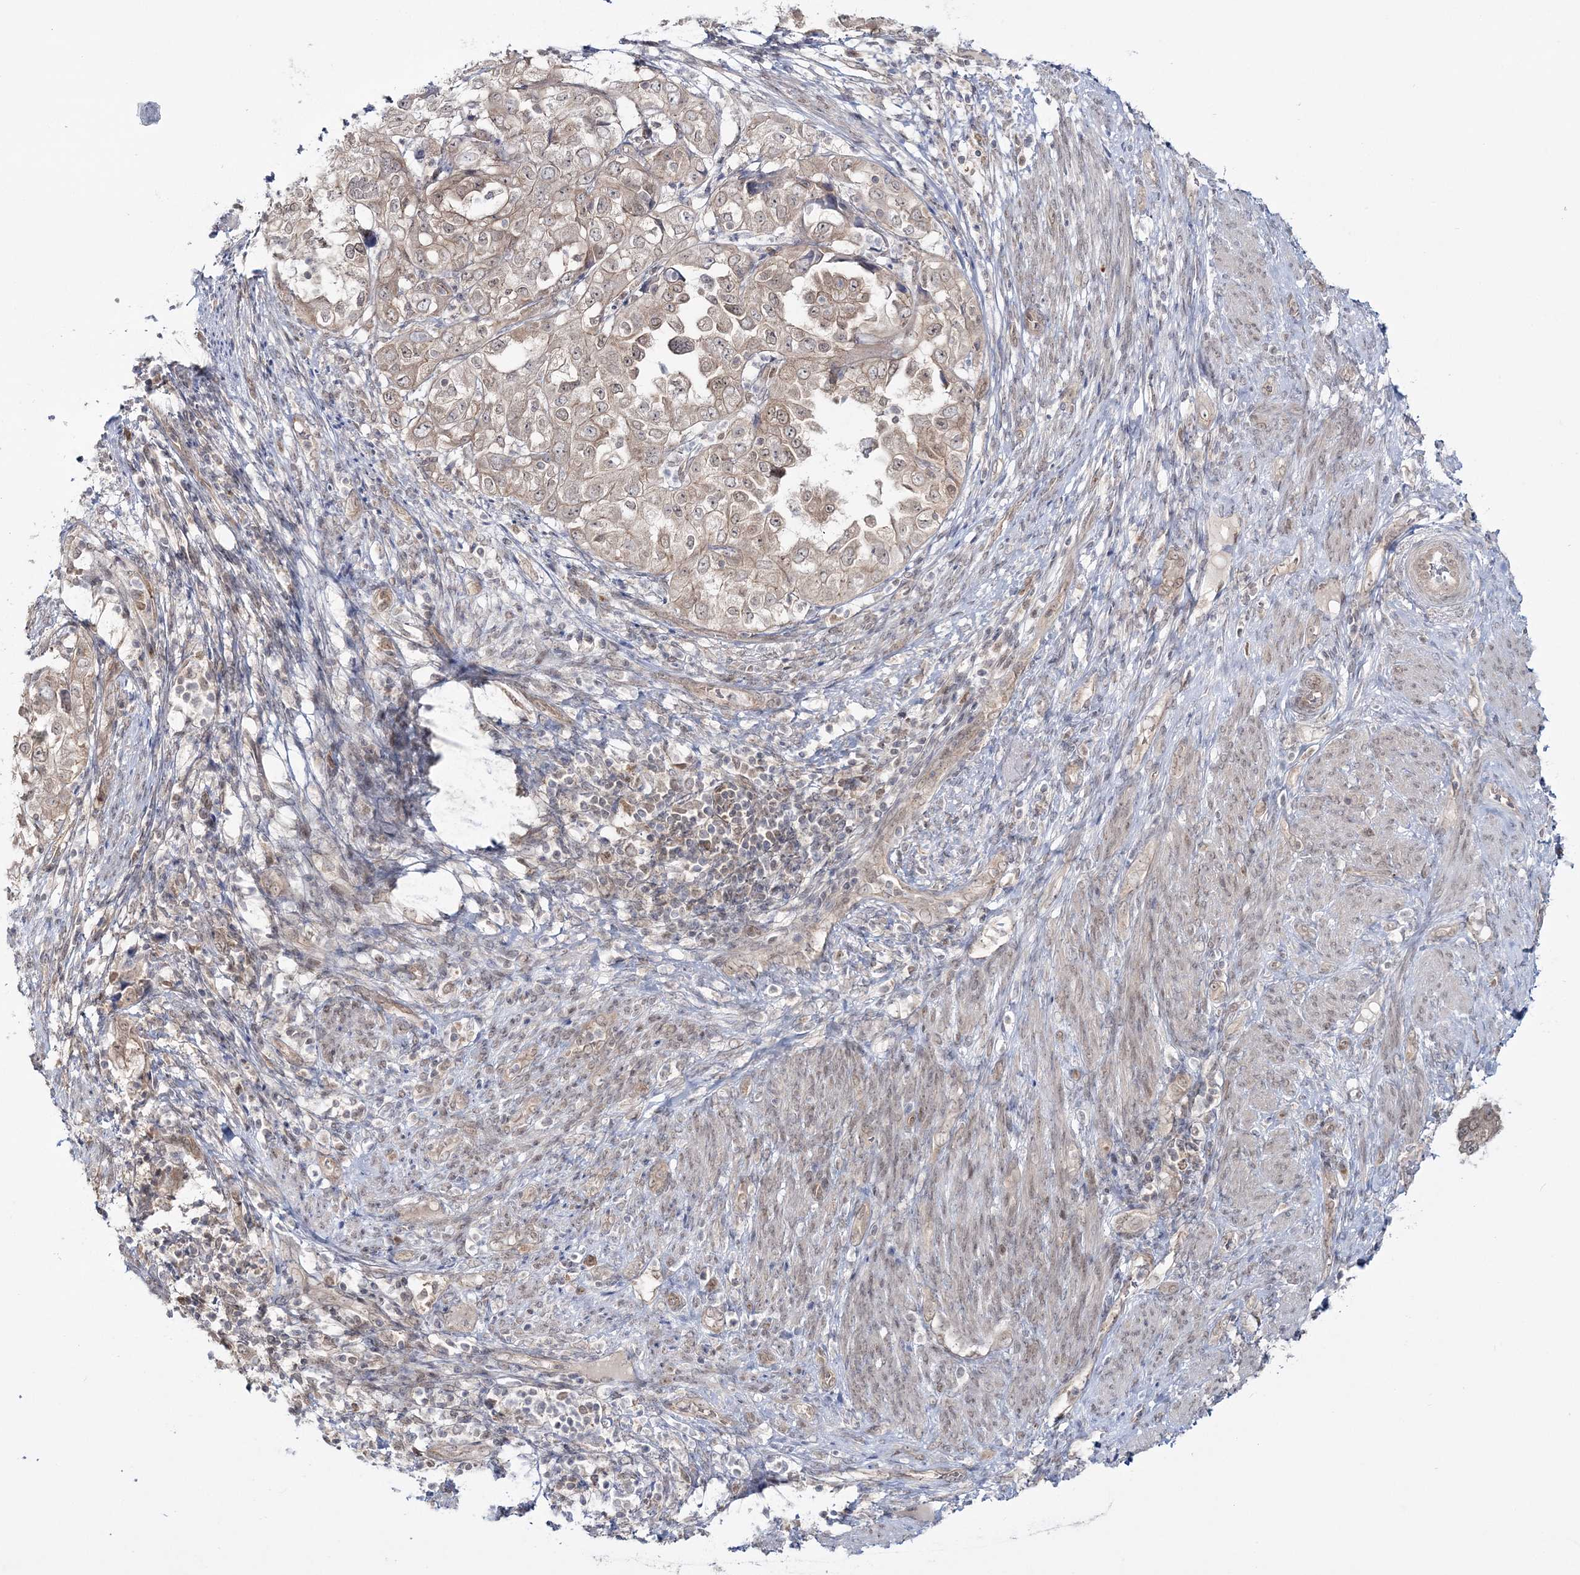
{"staining": {"intensity": "weak", "quantity": "<25%", "location": "cytoplasmic/membranous"}, "tissue": "endometrial cancer", "cell_type": "Tumor cells", "image_type": "cancer", "snomed": [{"axis": "morphology", "description": "Adenocarcinoma, NOS"}, {"axis": "topography", "description": "Endometrium"}], "caption": "IHC of endometrial adenocarcinoma exhibits no staining in tumor cells. (DAB immunohistochemistry (IHC) with hematoxylin counter stain).", "gene": "ZFAND6", "patient": {"sex": "female", "age": 85}}